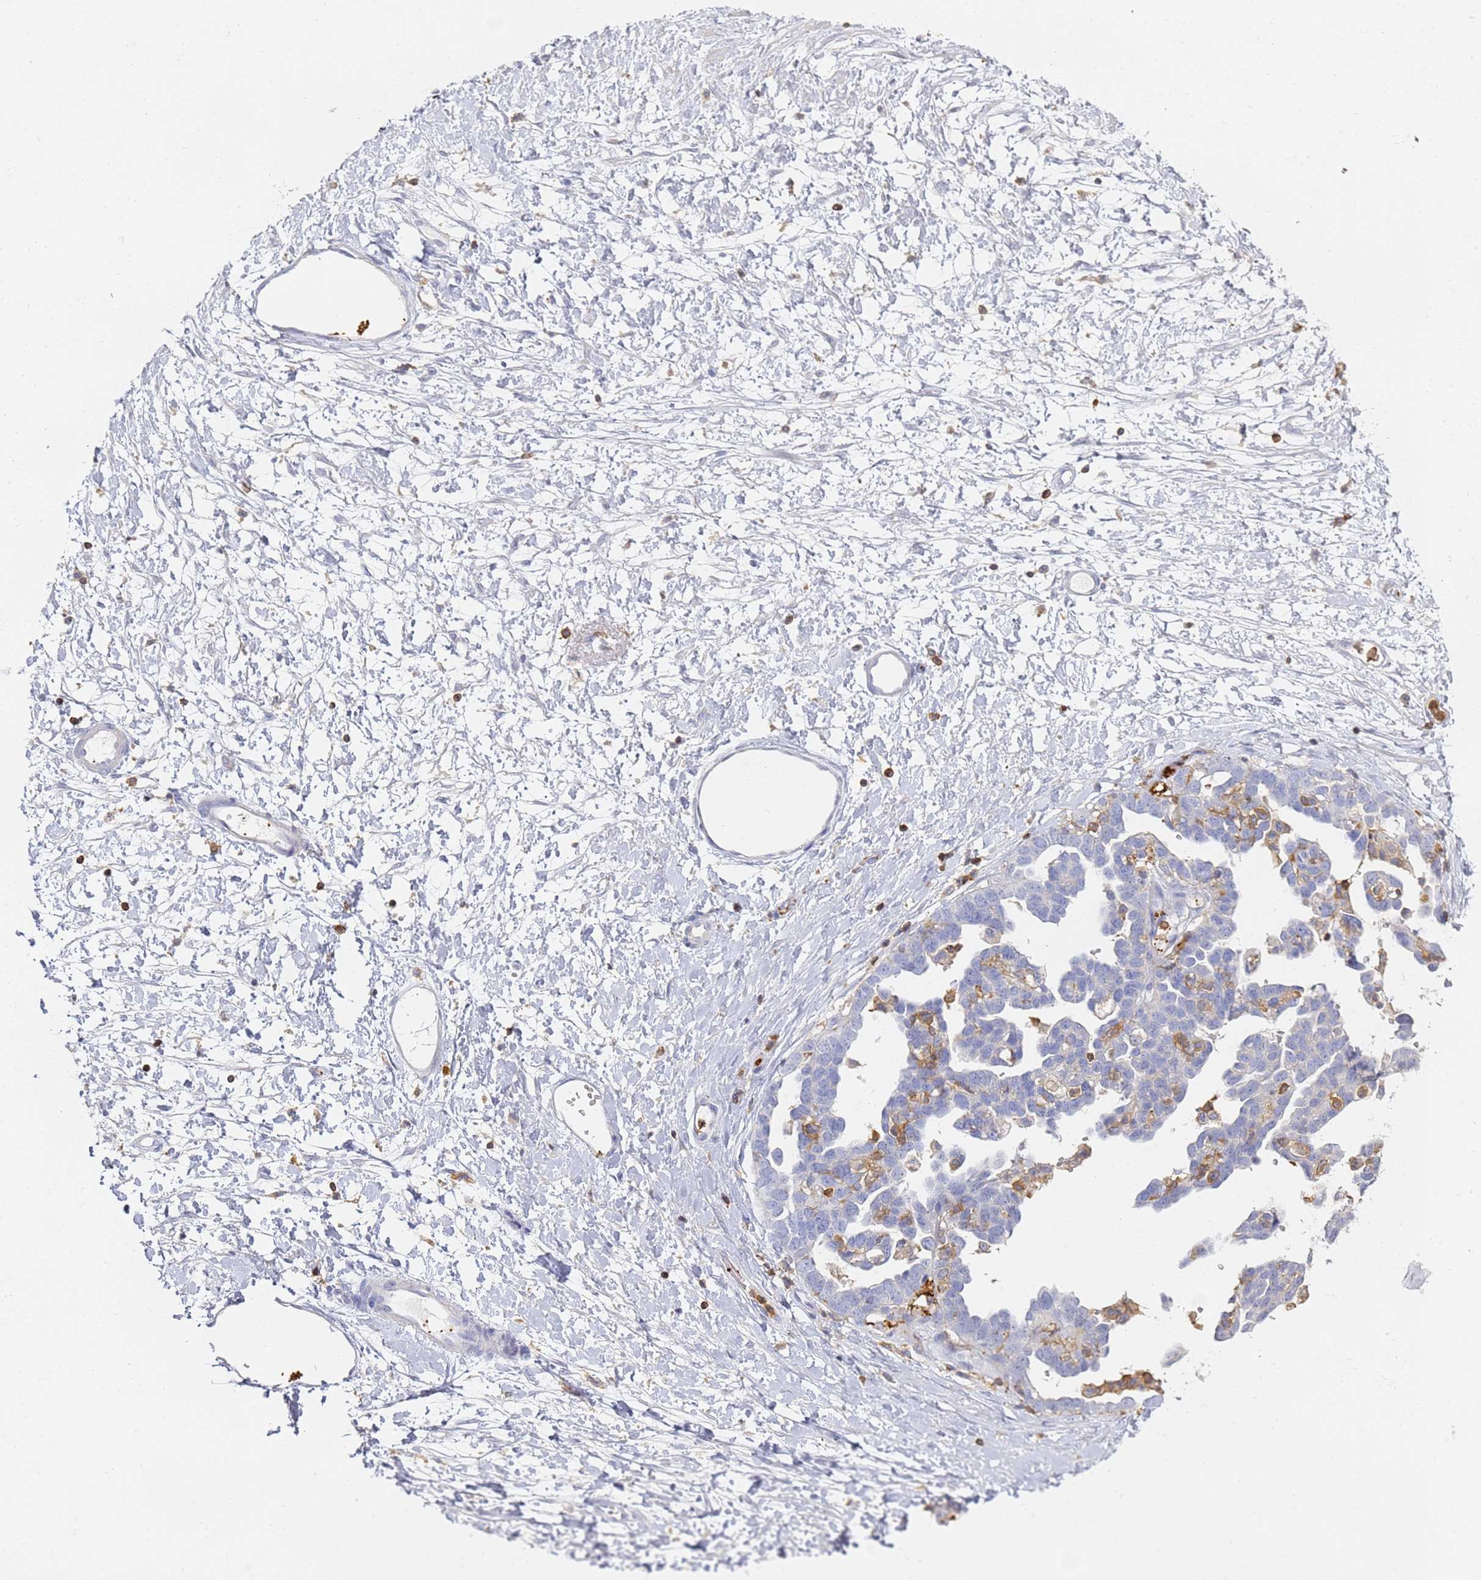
{"staining": {"intensity": "negative", "quantity": "none", "location": "none"}, "tissue": "ovarian cancer", "cell_type": "Tumor cells", "image_type": "cancer", "snomed": [{"axis": "morphology", "description": "Cystadenocarcinoma, serous, NOS"}, {"axis": "topography", "description": "Ovary"}], "caption": "Ovarian serous cystadenocarcinoma was stained to show a protein in brown. There is no significant expression in tumor cells.", "gene": "BIN2", "patient": {"sex": "female", "age": 54}}